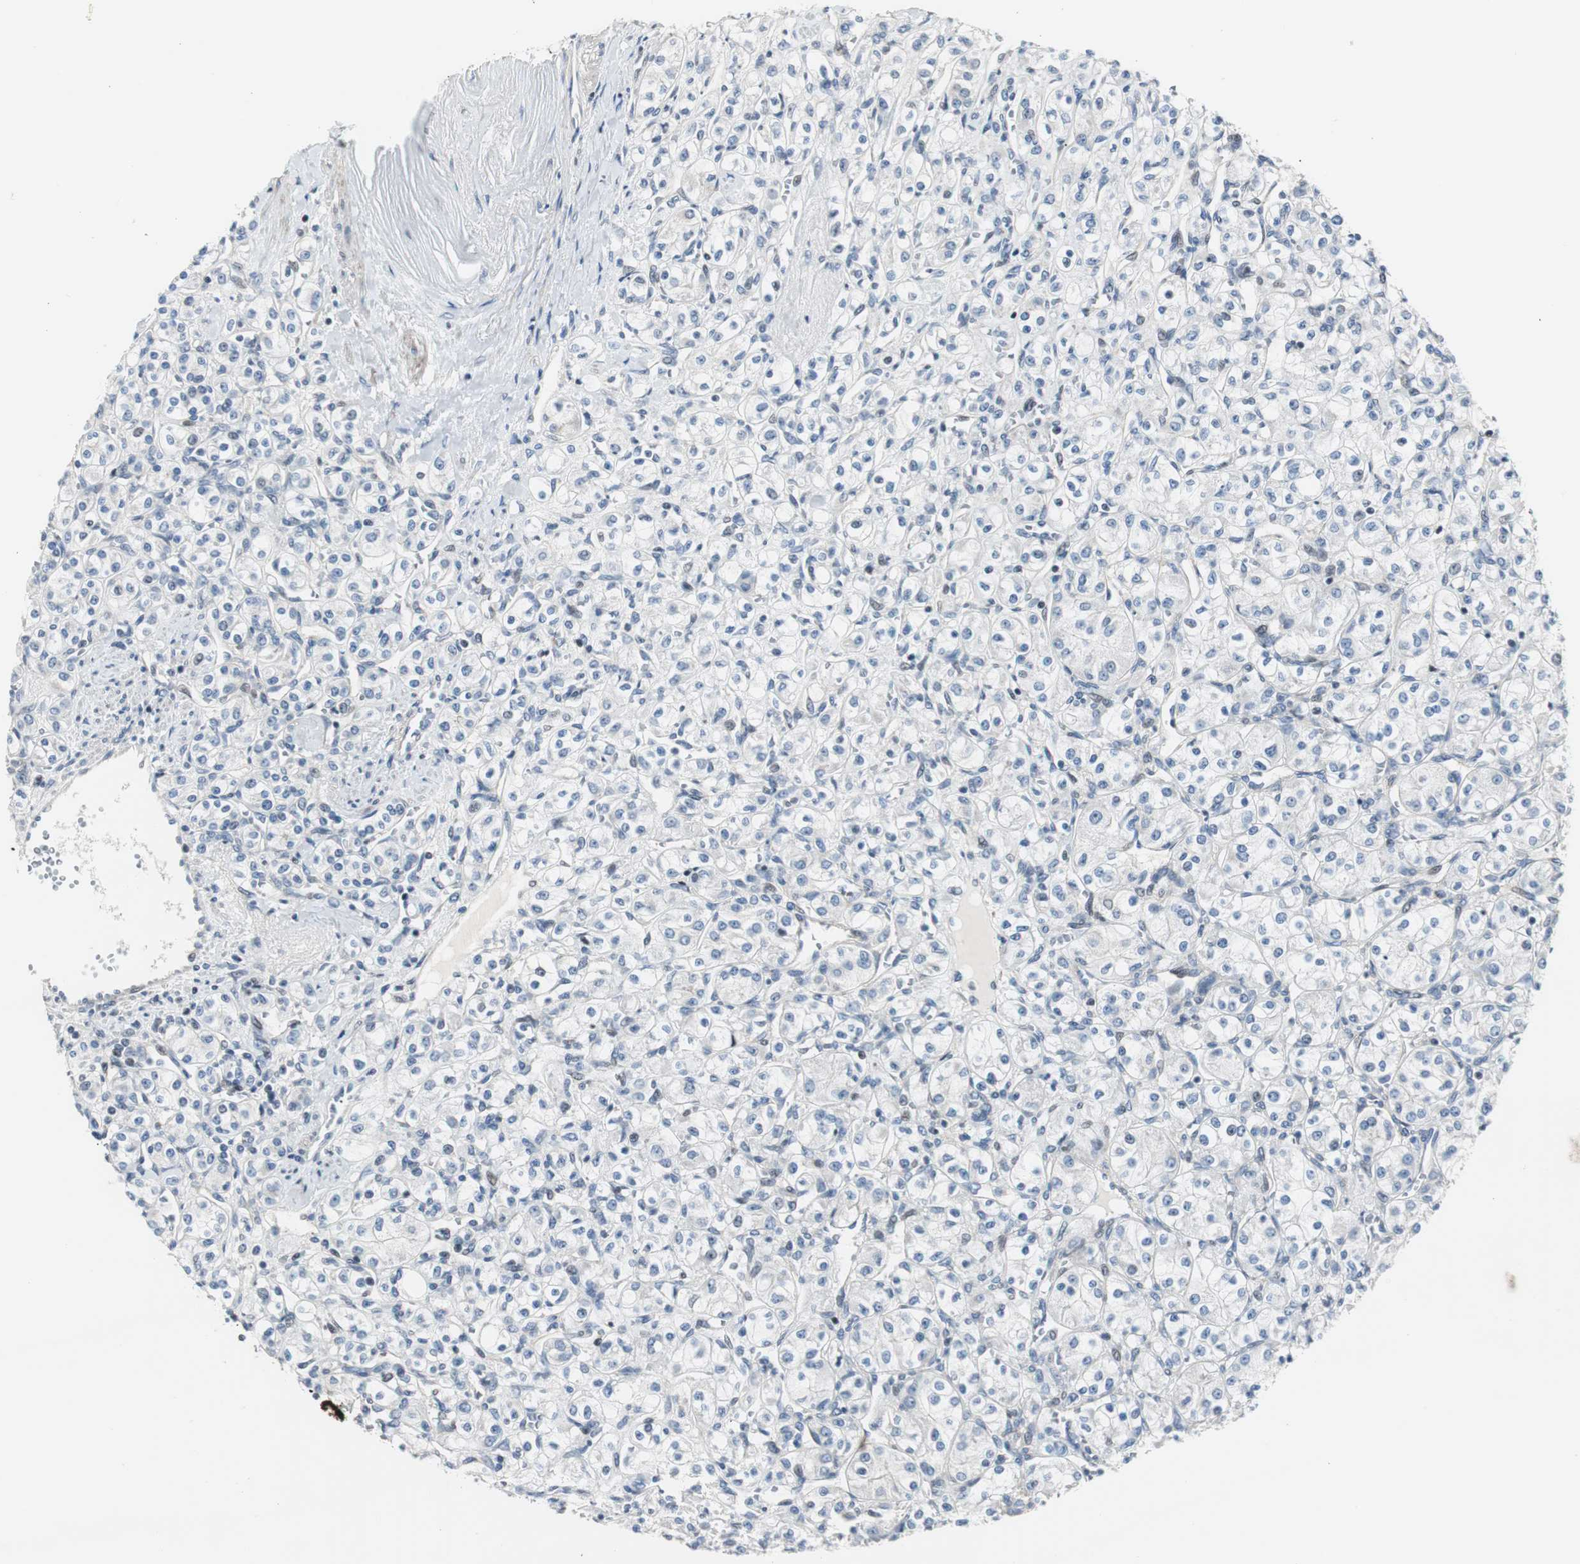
{"staining": {"intensity": "negative", "quantity": "none", "location": "none"}, "tissue": "renal cancer", "cell_type": "Tumor cells", "image_type": "cancer", "snomed": [{"axis": "morphology", "description": "Adenocarcinoma, NOS"}, {"axis": "topography", "description": "Kidney"}], "caption": "A histopathology image of renal cancer (adenocarcinoma) stained for a protein demonstrates no brown staining in tumor cells.", "gene": "RAD1", "patient": {"sex": "male", "age": 77}}